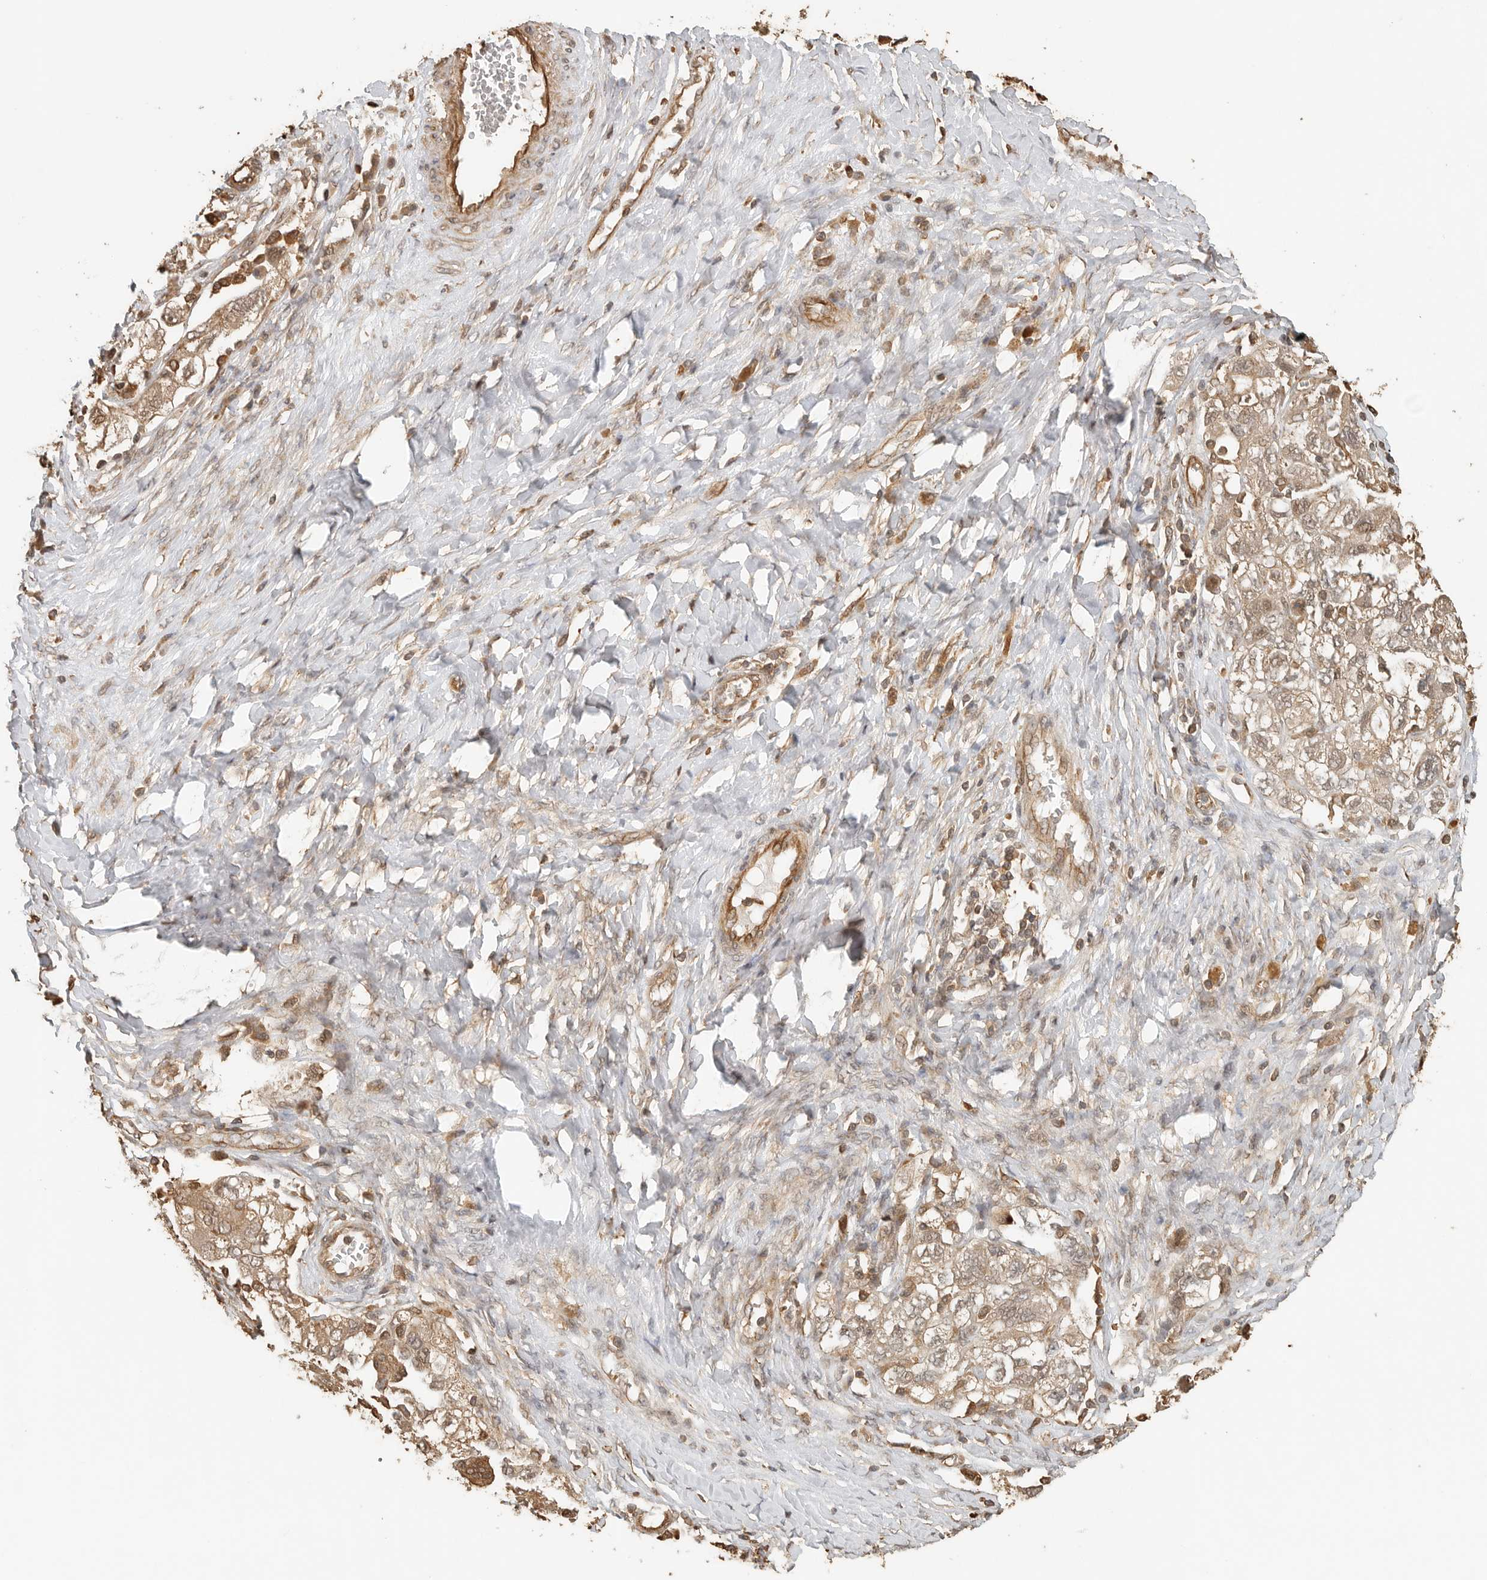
{"staining": {"intensity": "moderate", "quantity": ">75%", "location": "cytoplasmic/membranous"}, "tissue": "ovarian cancer", "cell_type": "Tumor cells", "image_type": "cancer", "snomed": [{"axis": "morphology", "description": "Carcinoma, NOS"}, {"axis": "morphology", "description": "Cystadenocarcinoma, serous, NOS"}, {"axis": "topography", "description": "Ovary"}], "caption": "Protein expression analysis of ovarian serous cystadenocarcinoma reveals moderate cytoplasmic/membranous positivity in approximately >75% of tumor cells. The staining is performed using DAB (3,3'-diaminobenzidine) brown chromogen to label protein expression. The nuclei are counter-stained blue using hematoxylin.", "gene": "OTUD6B", "patient": {"sex": "female", "age": 69}}